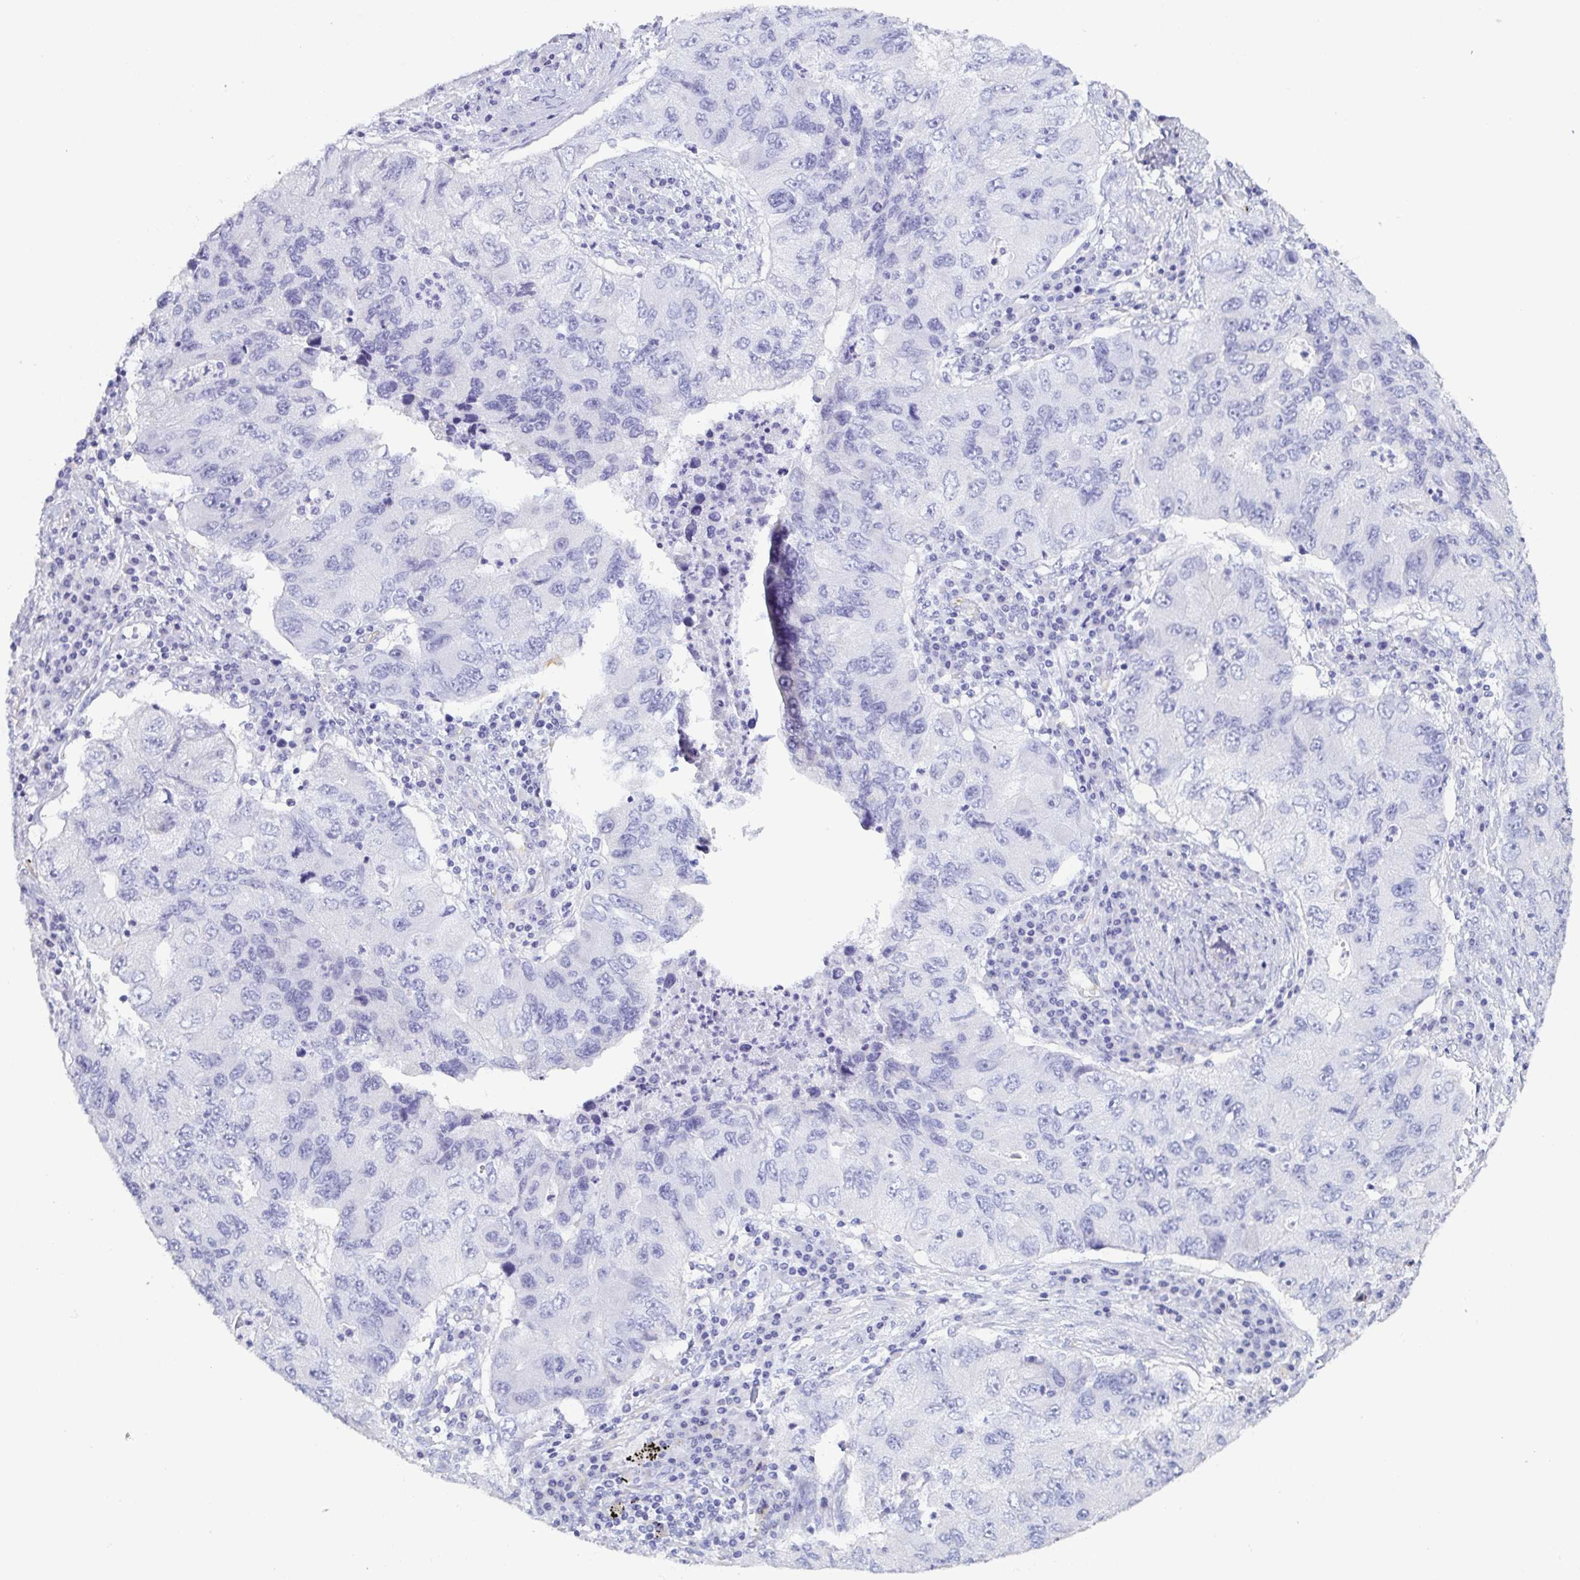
{"staining": {"intensity": "negative", "quantity": "none", "location": "none"}, "tissue": "lung cancer", "cell_type": "Tumor cells", "image_type": "cancer", "snomed": [{"axis": "morphology", "description": "Adenocarcinoma, NOS"}, {"axis": "morphology", "description": "Adenocarcinoma, metastatic, NOS"}, {"axis": "topography", "description": "Lymph node"}, {"axis": "topography", "description": "Lung"}], "caption": "IHC of human adenocarcinoma (lung) shows no staining in tumor cells.", "gene": "PRR27", "patient": {"sex": "female", "age": 54}}